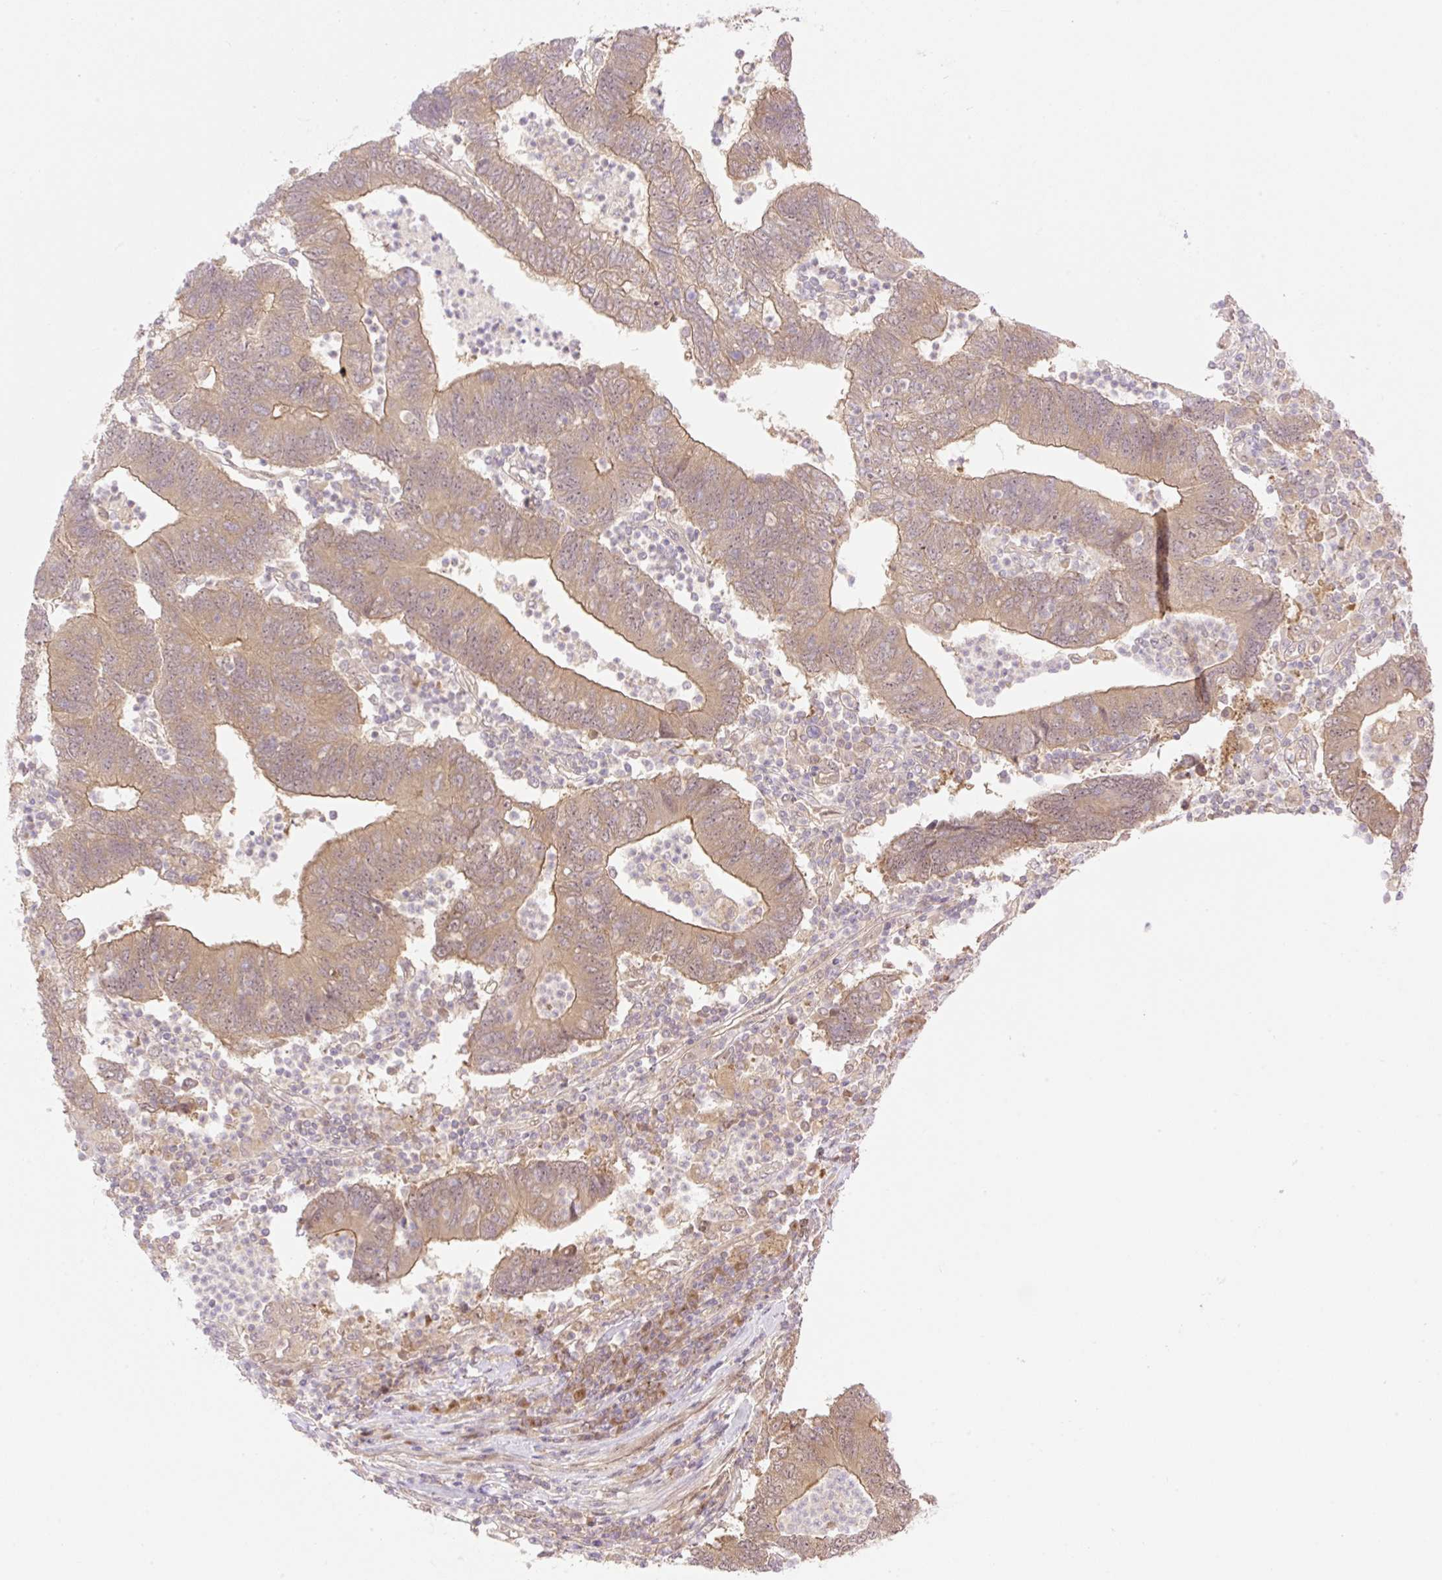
{"staining": {"intensity": "moderate", "quantity": ">75%", "location": "cytoplasmic/membranous,nuclear"}, "tissue": "colorectal cancer", "cell_type": "Tumor cells", "image_type": "cancer", "snomed": [{"axis": "morphology", "description": "Adenocarcinoma, NOS"}, {"axis": "topography", "description": "Colon"}], "caption": "Human colorectal cancer (adenocarcinoma) stained with a brown dye demonstrates moderate cytoplasmic/membranous and nuclear positive positivity in approximately >75% of tumor cells.", "gene": "VPS25", "patient": {"sex": "female", "age": 48}}